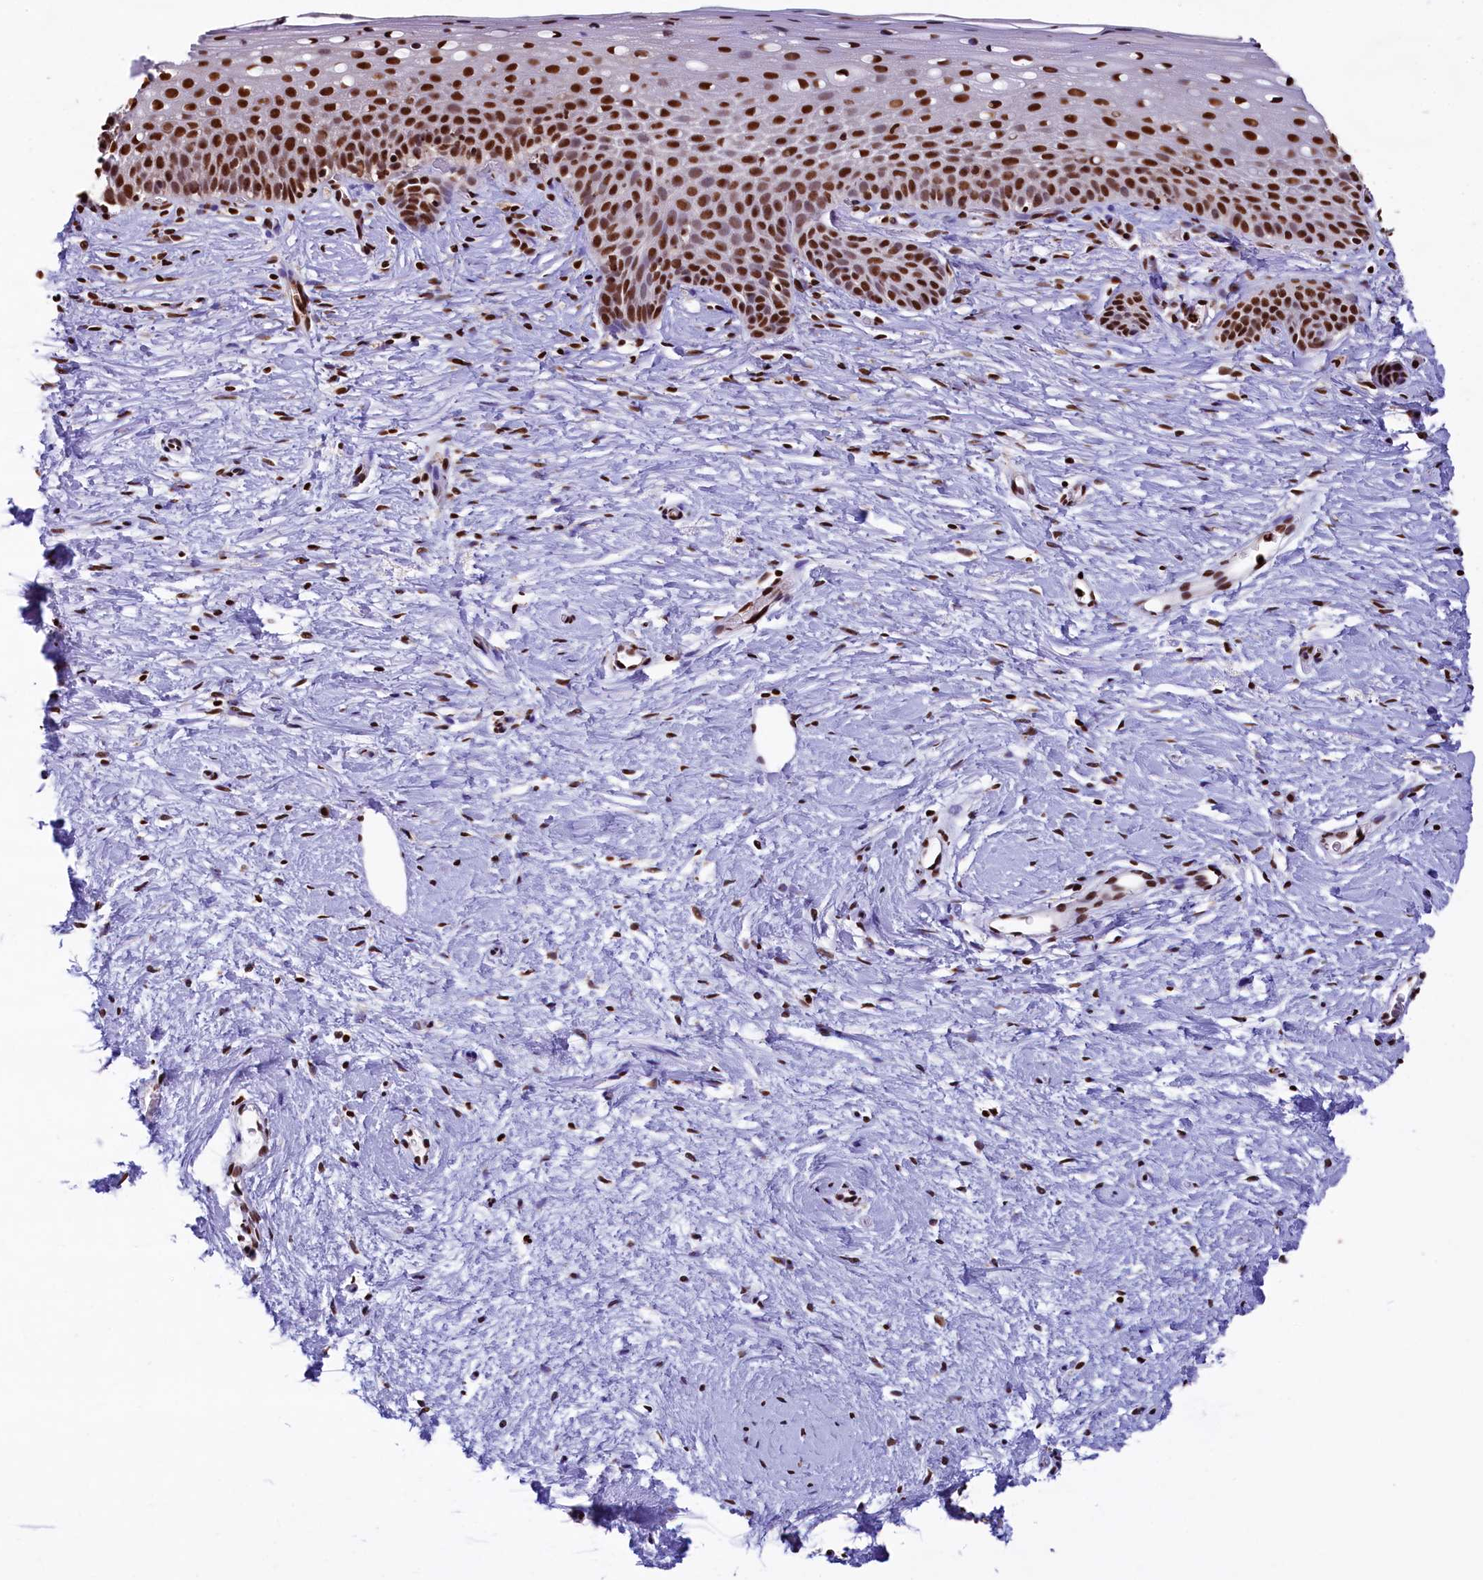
{"staining": {"intensity": "strong", "quantity": ">75%", "location": "nuclear"}, "tissue": "cervix", "cell_type": "Glandular cells", "image_type": "normal", "snomed": [{"axis": "morphology", "description": "Normal tissue, NOS"}, {"axis": "topography", "description": "Cervix"}], "caption": "Strong nuclear staining is identified in about >75% of glandular cells in normal cervix.", "gene": "SNRPD2", "patient": {"sex": "female", "age": 57}}